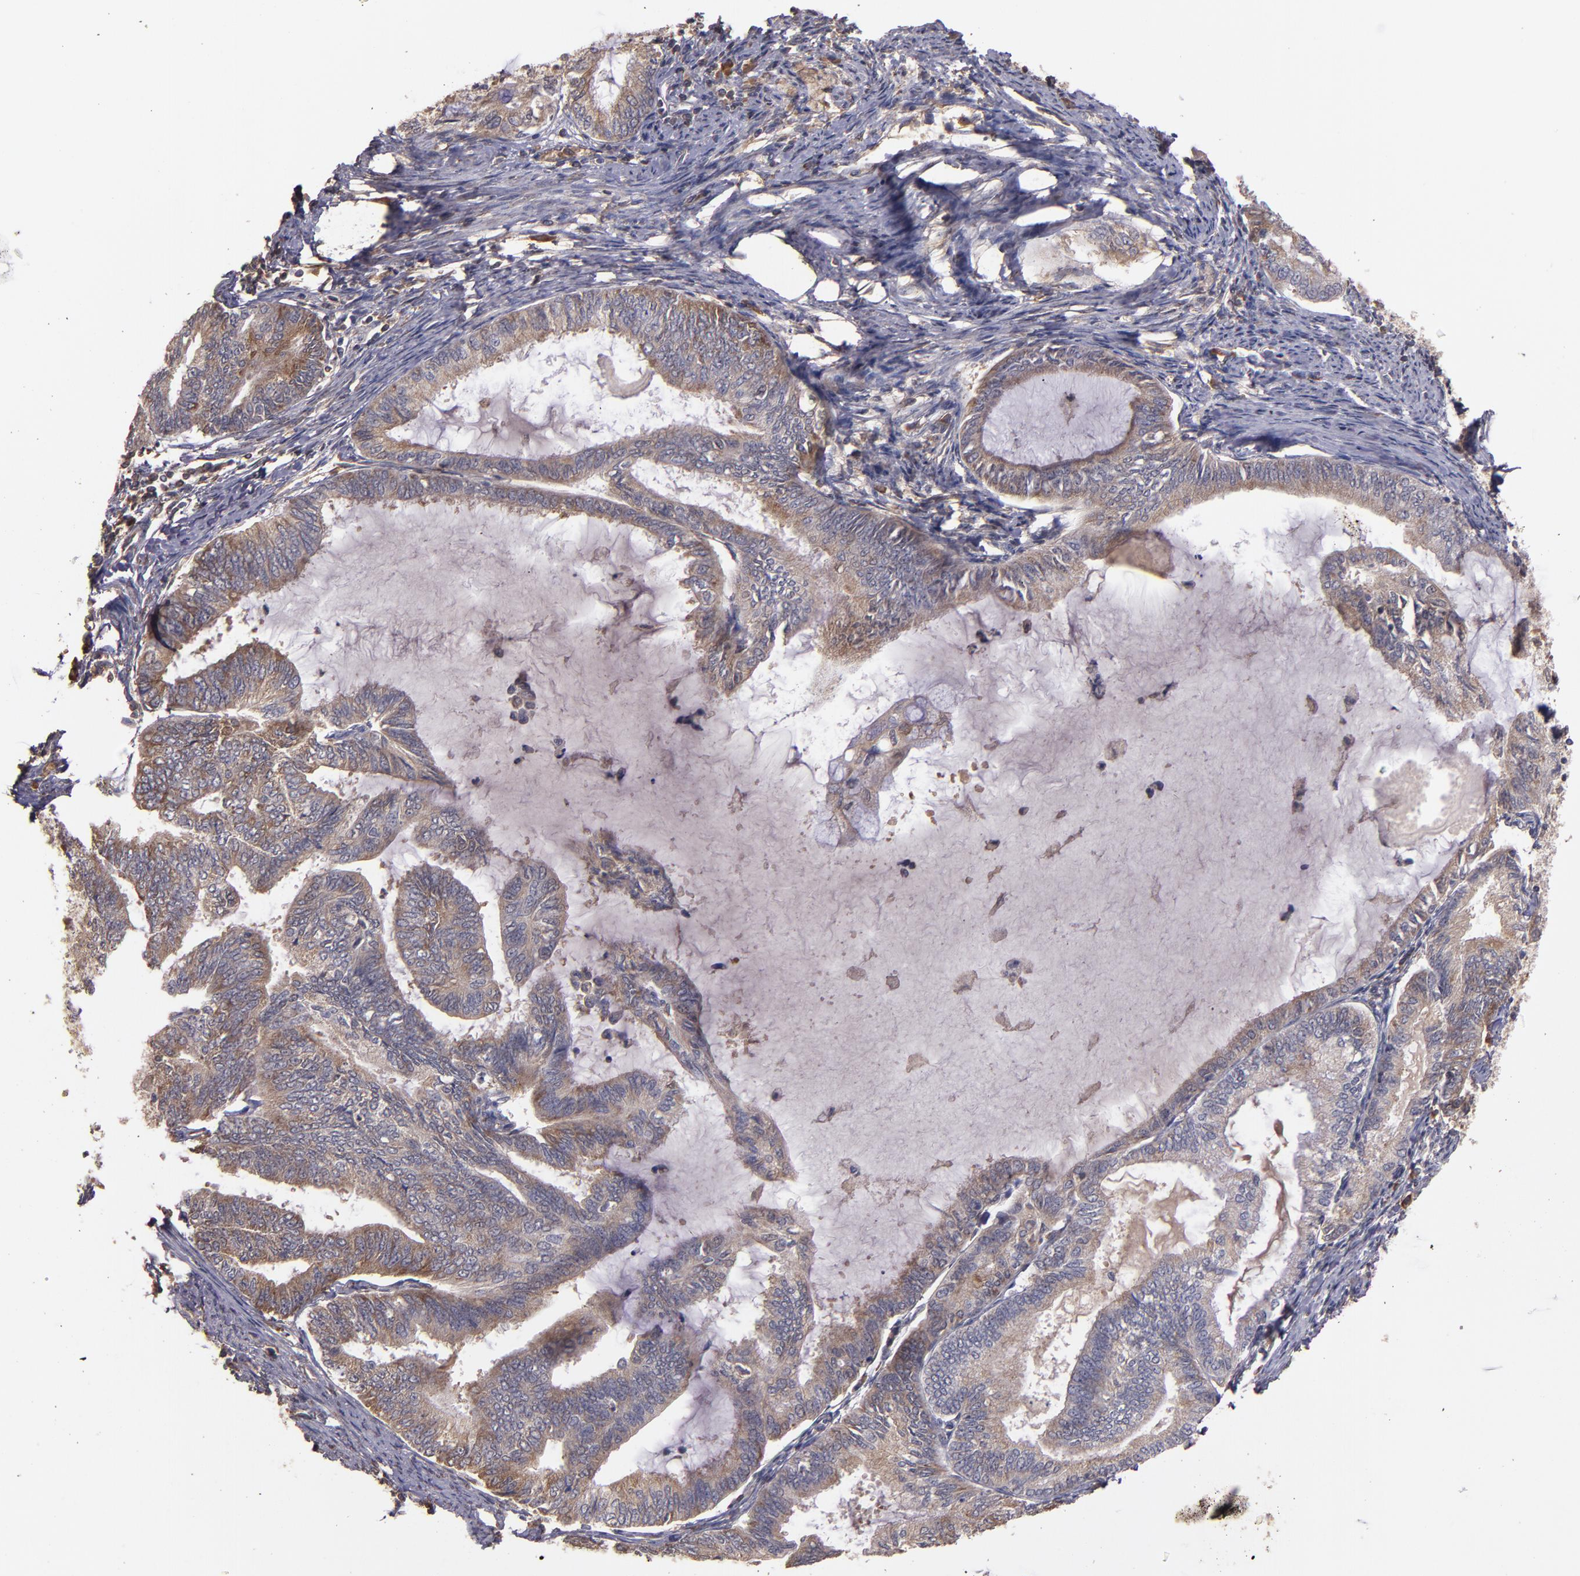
{"staining": {"intensity": "weak", "quantity": ">75%", "location": "cytoplasmic/membranous"}, "tissue": "endometrial cancer", "cell_type": "Tumor cells", "image_type": "cancer", "snomed": [{"axis": "morphology", "description": "Adenocarcinoma, NOS"}, {"axis": "topography", "description": "Endometrium"}], "caption": "High-magnification brightfield microscopy of adenocarcinoma (endometrial) stained with DAB (brown) and counterstained with hematoxylin (blue). tumor cells exhibit weak cytoplasmic/membranous staining is present in about>75% of cells. Using DAB (3,3'-diaminobenzidine) (brown) and hematoxylin (blue) stains, captured at high magnification using brightfield microscopy.", "gene": "PRAF2", "patient": {"sex": "female", "age": 86}}